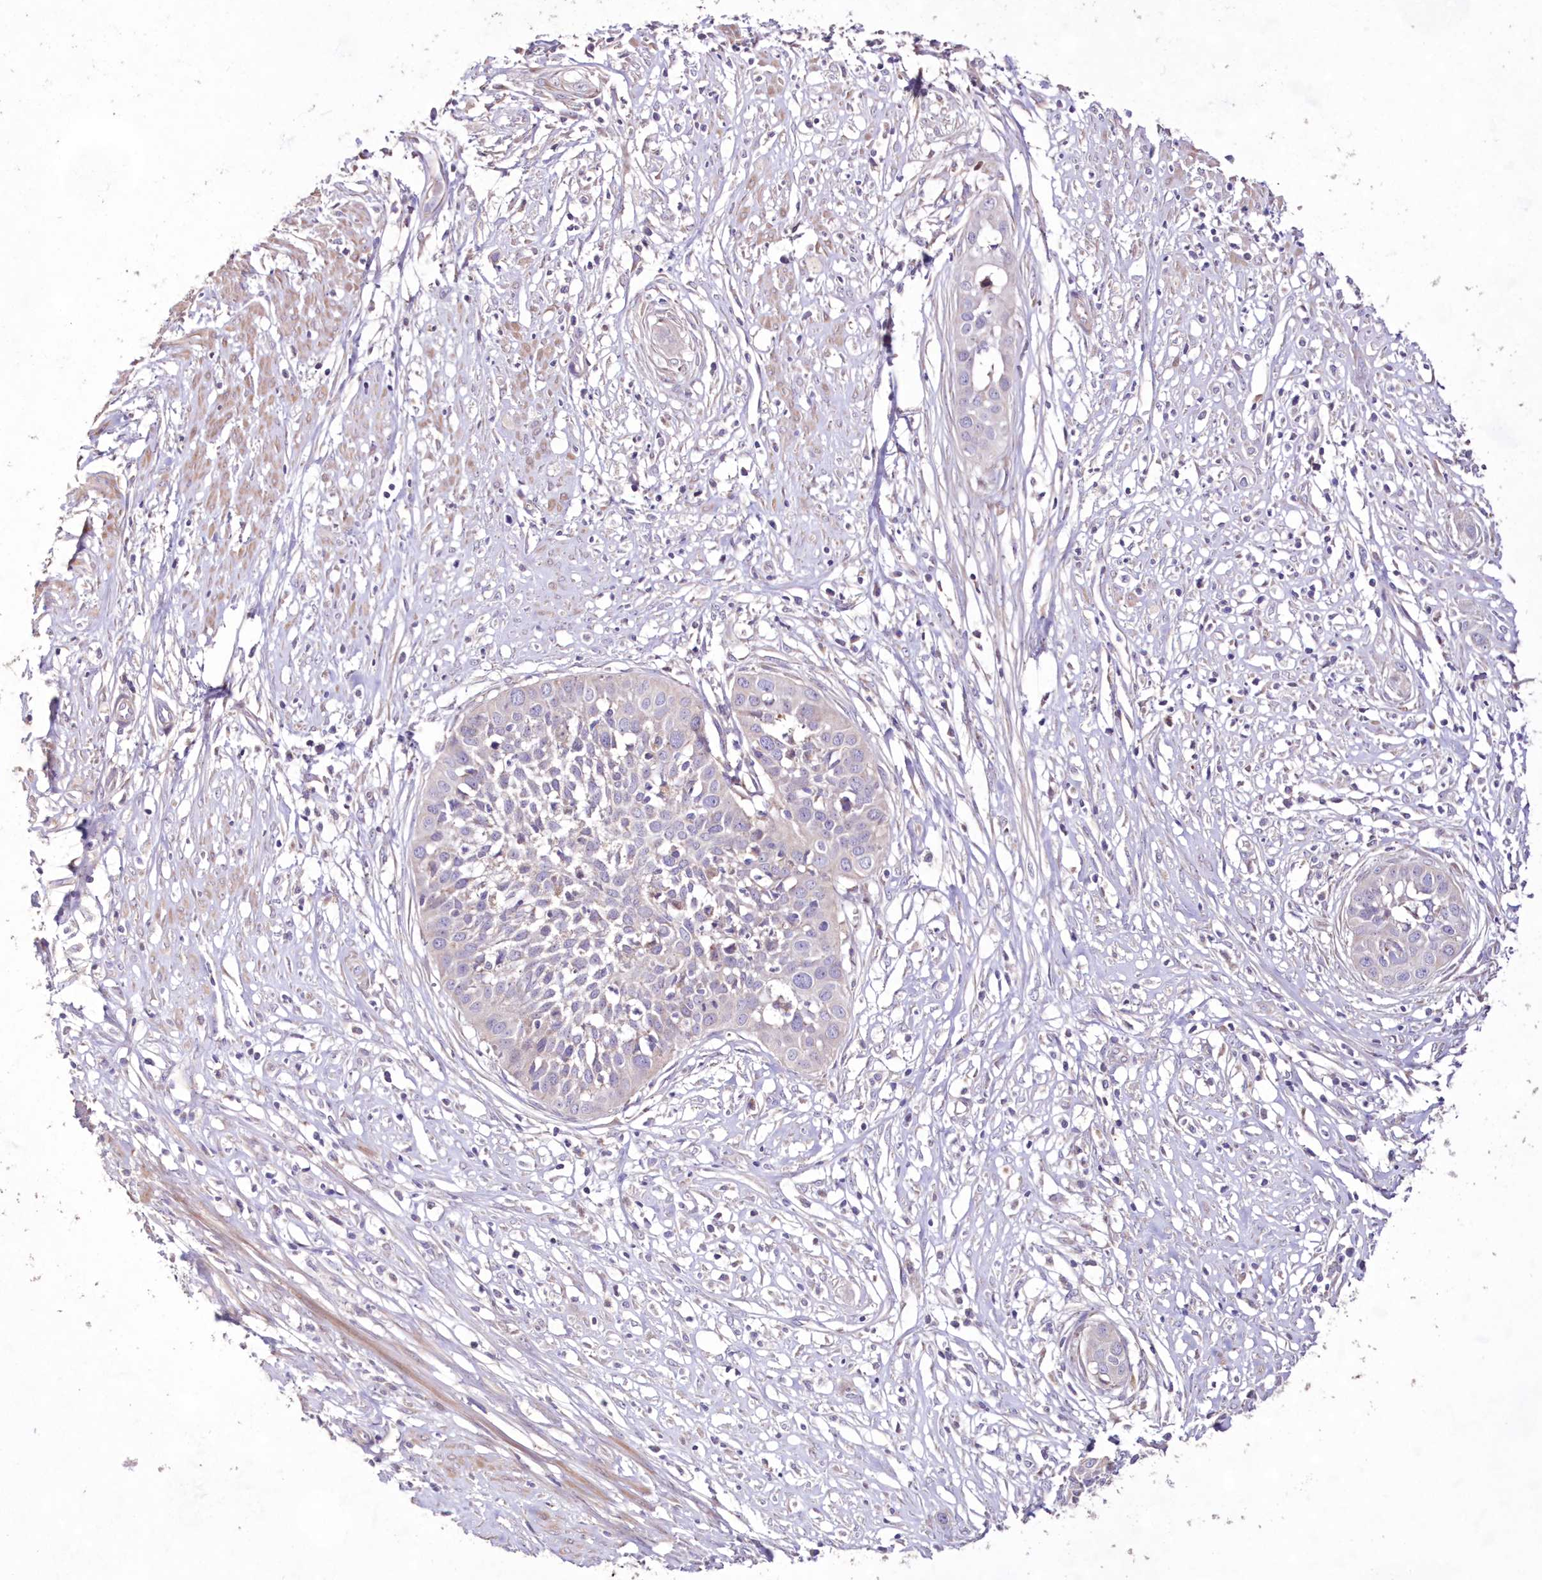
{"staining": {"intensity": "negative", "quantity": "none", "location": "none"}, "tissue": "cervical cancer", "cell_type": "Tumor cells", "image_type": "cancer", "snomed": [{"axis": "morphology", "description": "Squamous cell carcinoma, NOS"}, {"axis": "topography", "description": "Cervix"}], "caption": "A high-resolution micrograph shows IHC staining of cervical cancer (squamous cell carcinoma), which shows no significant positivity in tumor cells.", "gene": "HADHB", "patient": {"sex": "female", "age": 34}}